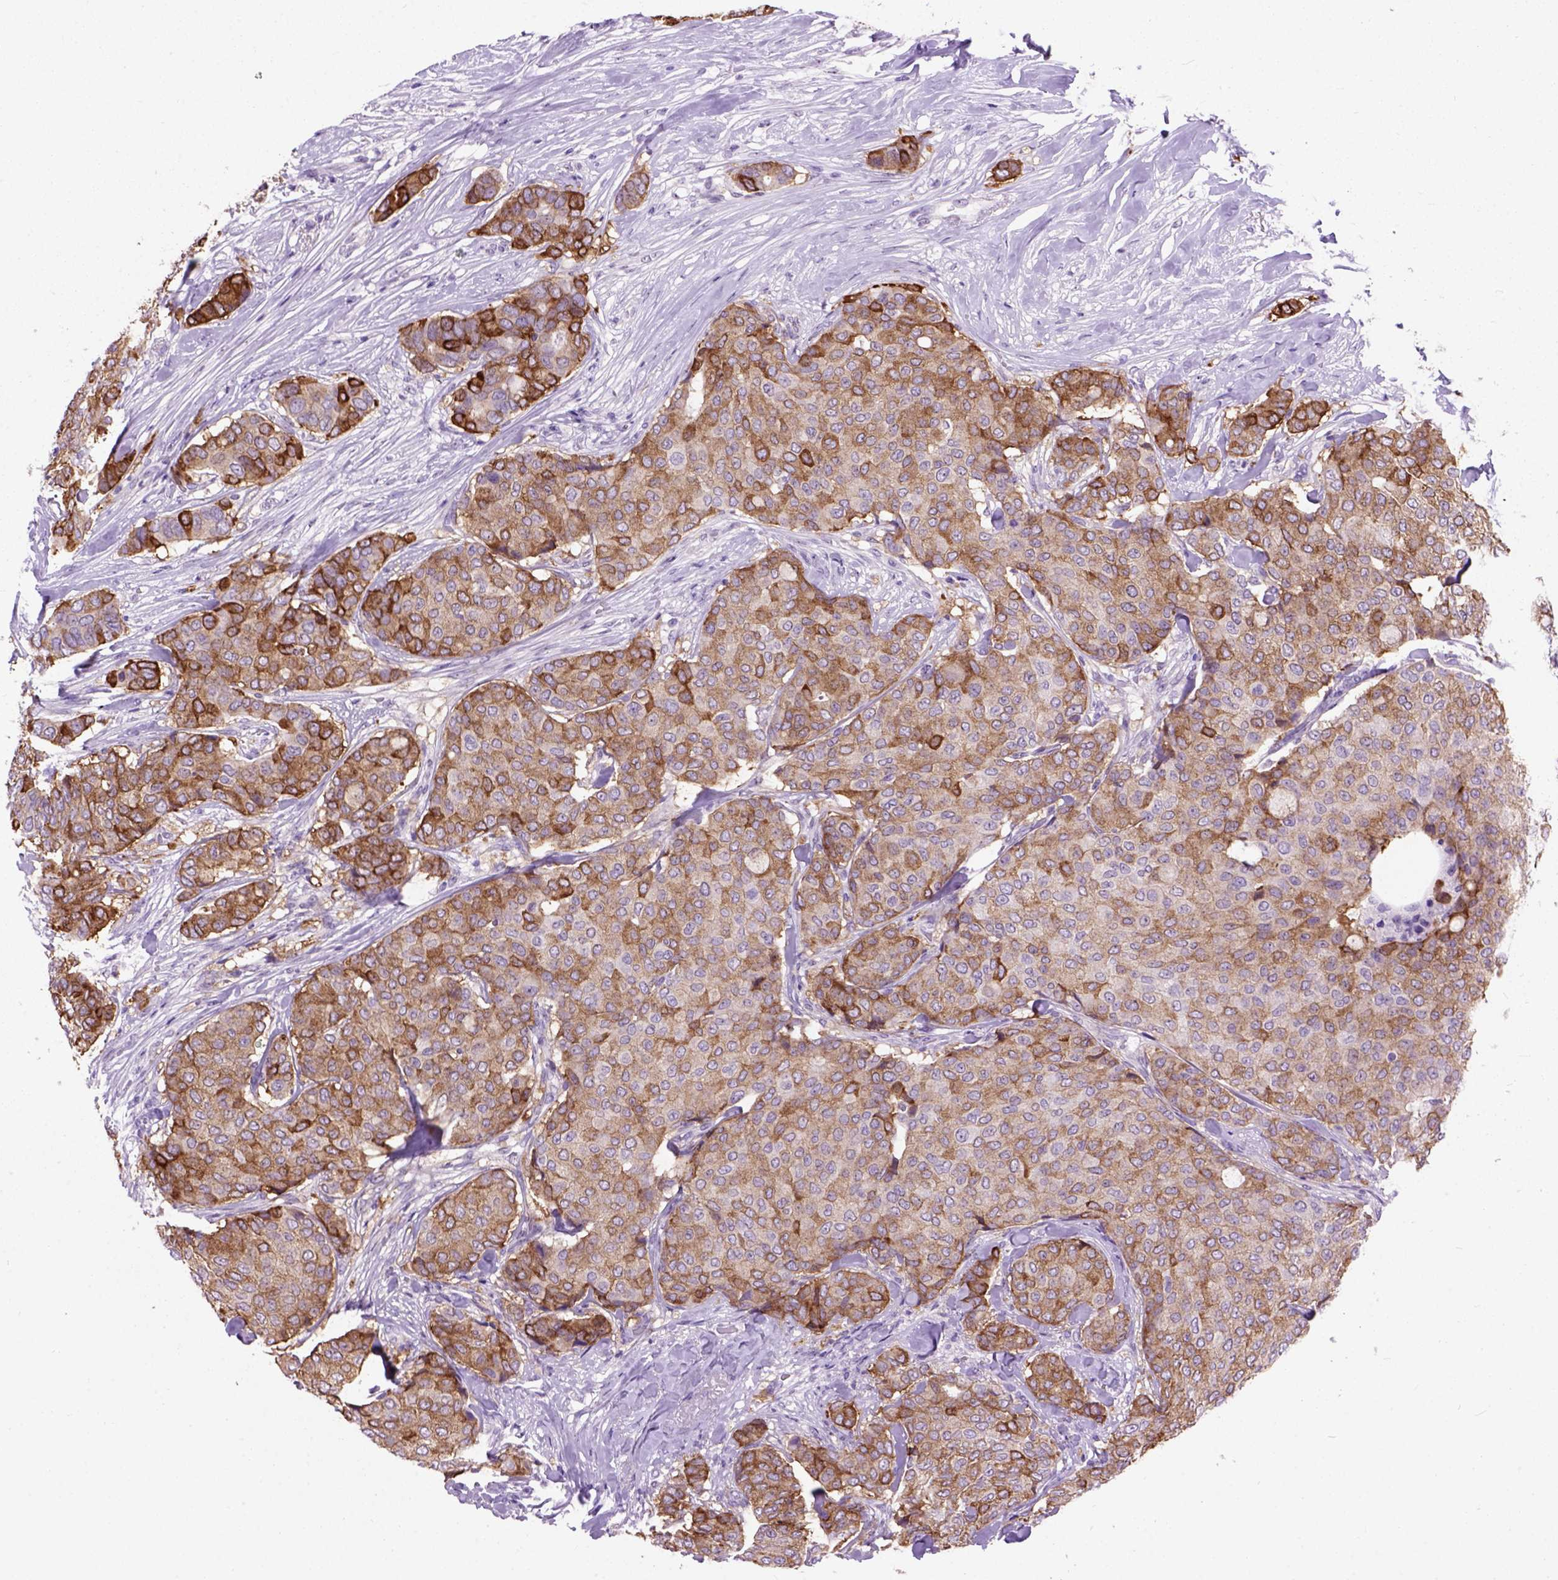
{"staining": {"intensity": "moderate", "quantity": "25%-75%", "location": "cytoplasmic/membranous"}, "tissue": "breast cancer", "cell_type": "Tumor cells", "image_type": "cancer", "snomed": [{"axis": "morphology", "description": "Duct carcinoma"}, {"axis": "topography", "description": "Breast"}], "caption": "Tumor cells show medium levels of moderate cytoplasmic/membranous positivity in approximately 25%-75% of cells in human breast intraductal carcinoma. The protein of interest is stained brown, and the nuclei are stained in blue (DAB IHC with brightfield microscopy, high magnification).", "gene": "MAPT", "patient": {"sex": "female", "age": 75}}